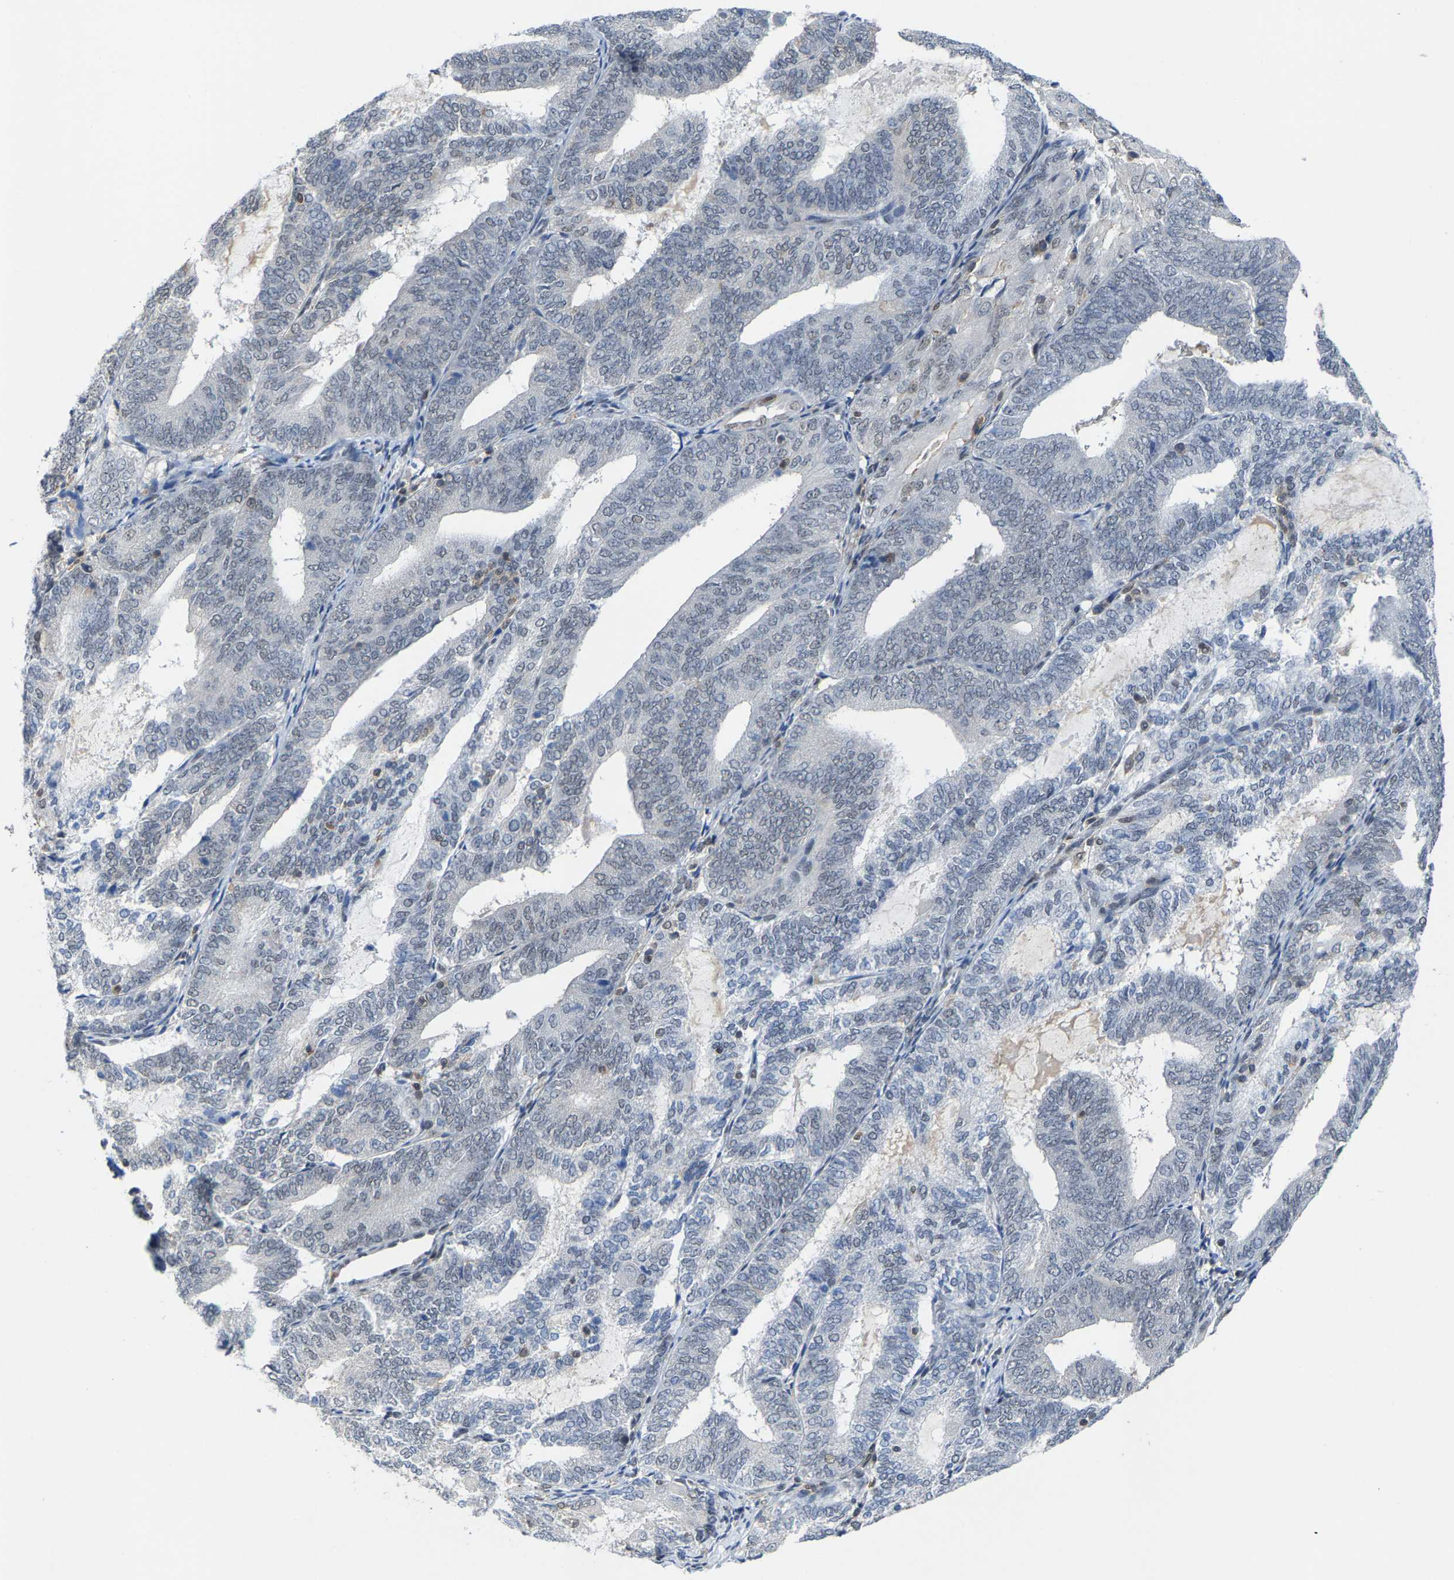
{"staining": {"intensity": "negative", "quantity": "none", "location": "none"}, "tissue": "endometrial cancer", "cell_type": "Tumor cells", "image_type": "cancer", "snomed": [{"axis": "morphology", "description": "Adenocarcinoma, NOS"}, {"axis": "topography", "description": "Endometrium"}], "caption": "DAB (3,3'-diaminobenzidine) immunohistochemical staining of adenocarcinoma (endometrial) demonstrates no significant expression in tumor cells.", "gene": "FGD3", "patient": {"sex": "female", "age": 81}}